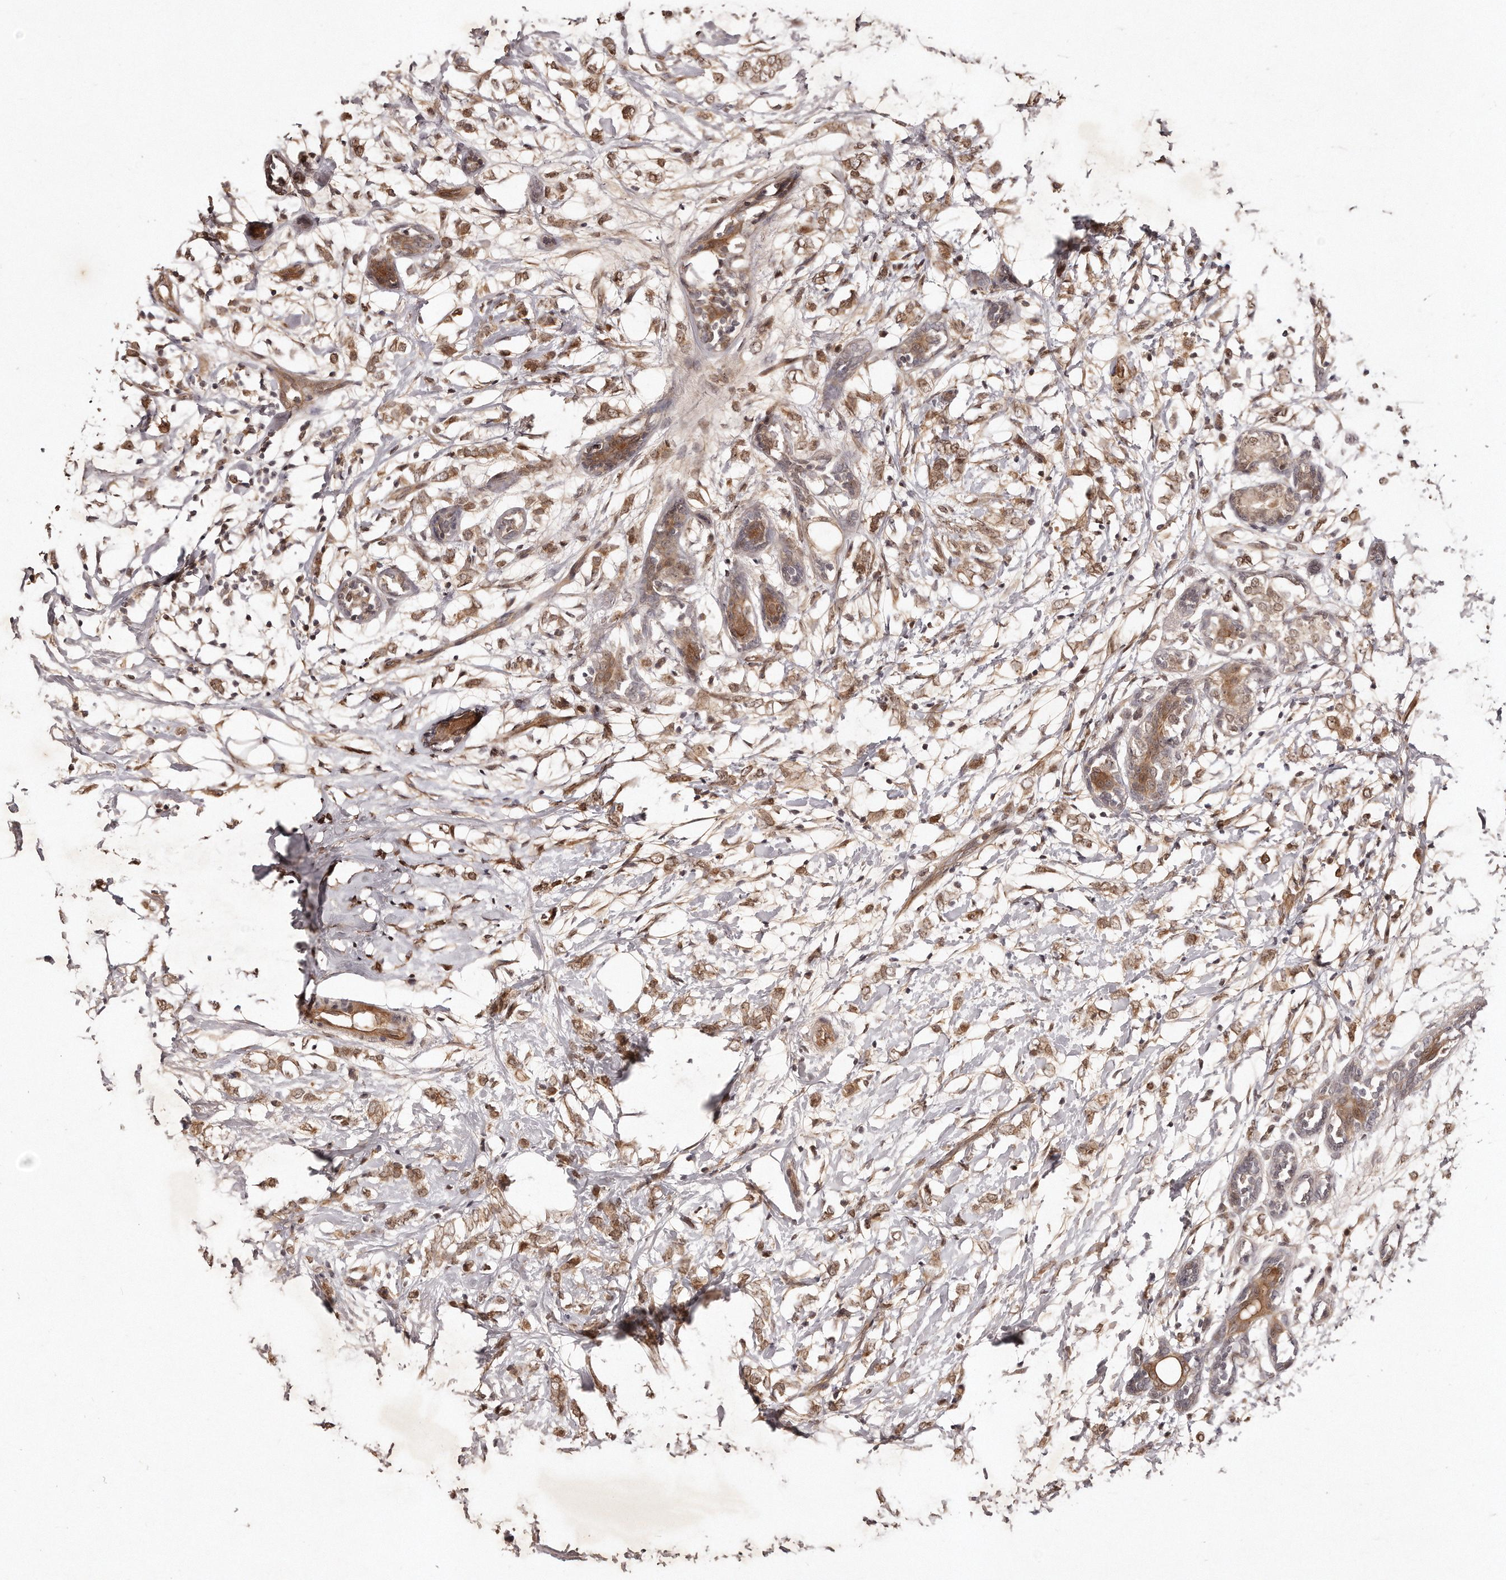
{"staining": {"intensity": "moderate", "quantity": ">75%", "location": "cytoplasmic/membranous,nuclear"}, "tissue": "breast cancer", "cell_type": "Tumor cells", "image_type": "cancer", "snomed": [{"axis": "morphology", "description": "Normal tissue, NOS"}, {"axis": "morphology", "description": "Lobular carcinoma"}, {"axis": "topography", "description": "Breast"}], "caption": "A medium amount of moderate cytoplasmic/membranous and nuclear staining is identified in approximately >75% of tumor cells in breast lobular carcinoma tissue.", "gene": "SOX4", "patient": {"sex": "female", "age": 47}}